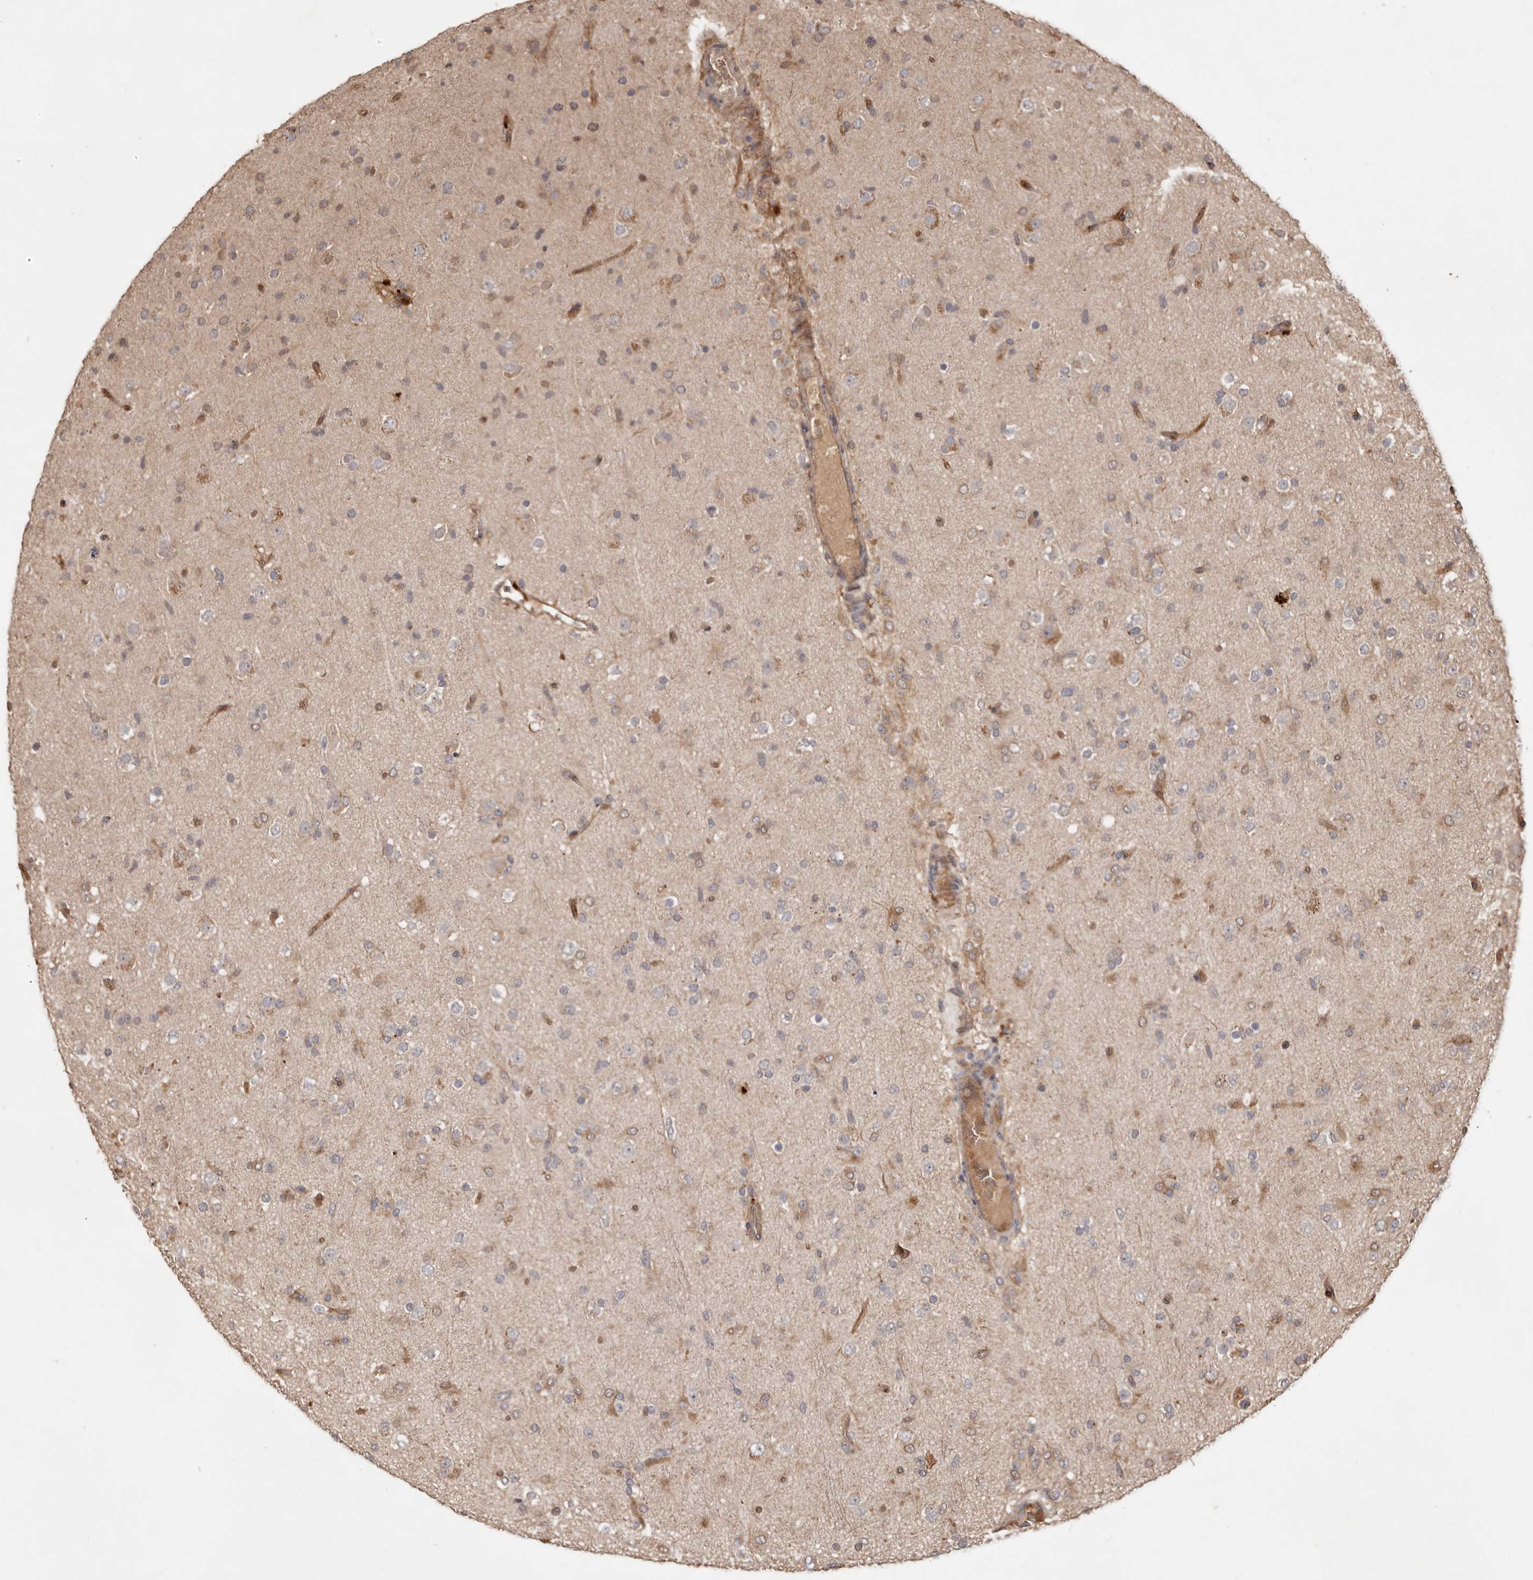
{"staining": {"intensity": "negative", "quantity": "none", "location": "none"}, "tissue": "glioma", "cell_type": "Tumor cells", "image_type": "cancer", "snomed": [{"axis": "morphology", "description": "Glioma, malignant, Low grade"}, {"axis": "topography", "description": "Brain"}], "caption": "This is a histopathology image of immunohistochemistry staining of malignant glioma (low-grade), which shows no staining in tumor cells.", "gene": "VN1R4", "patient": {"sex": "male", "age": 65}}